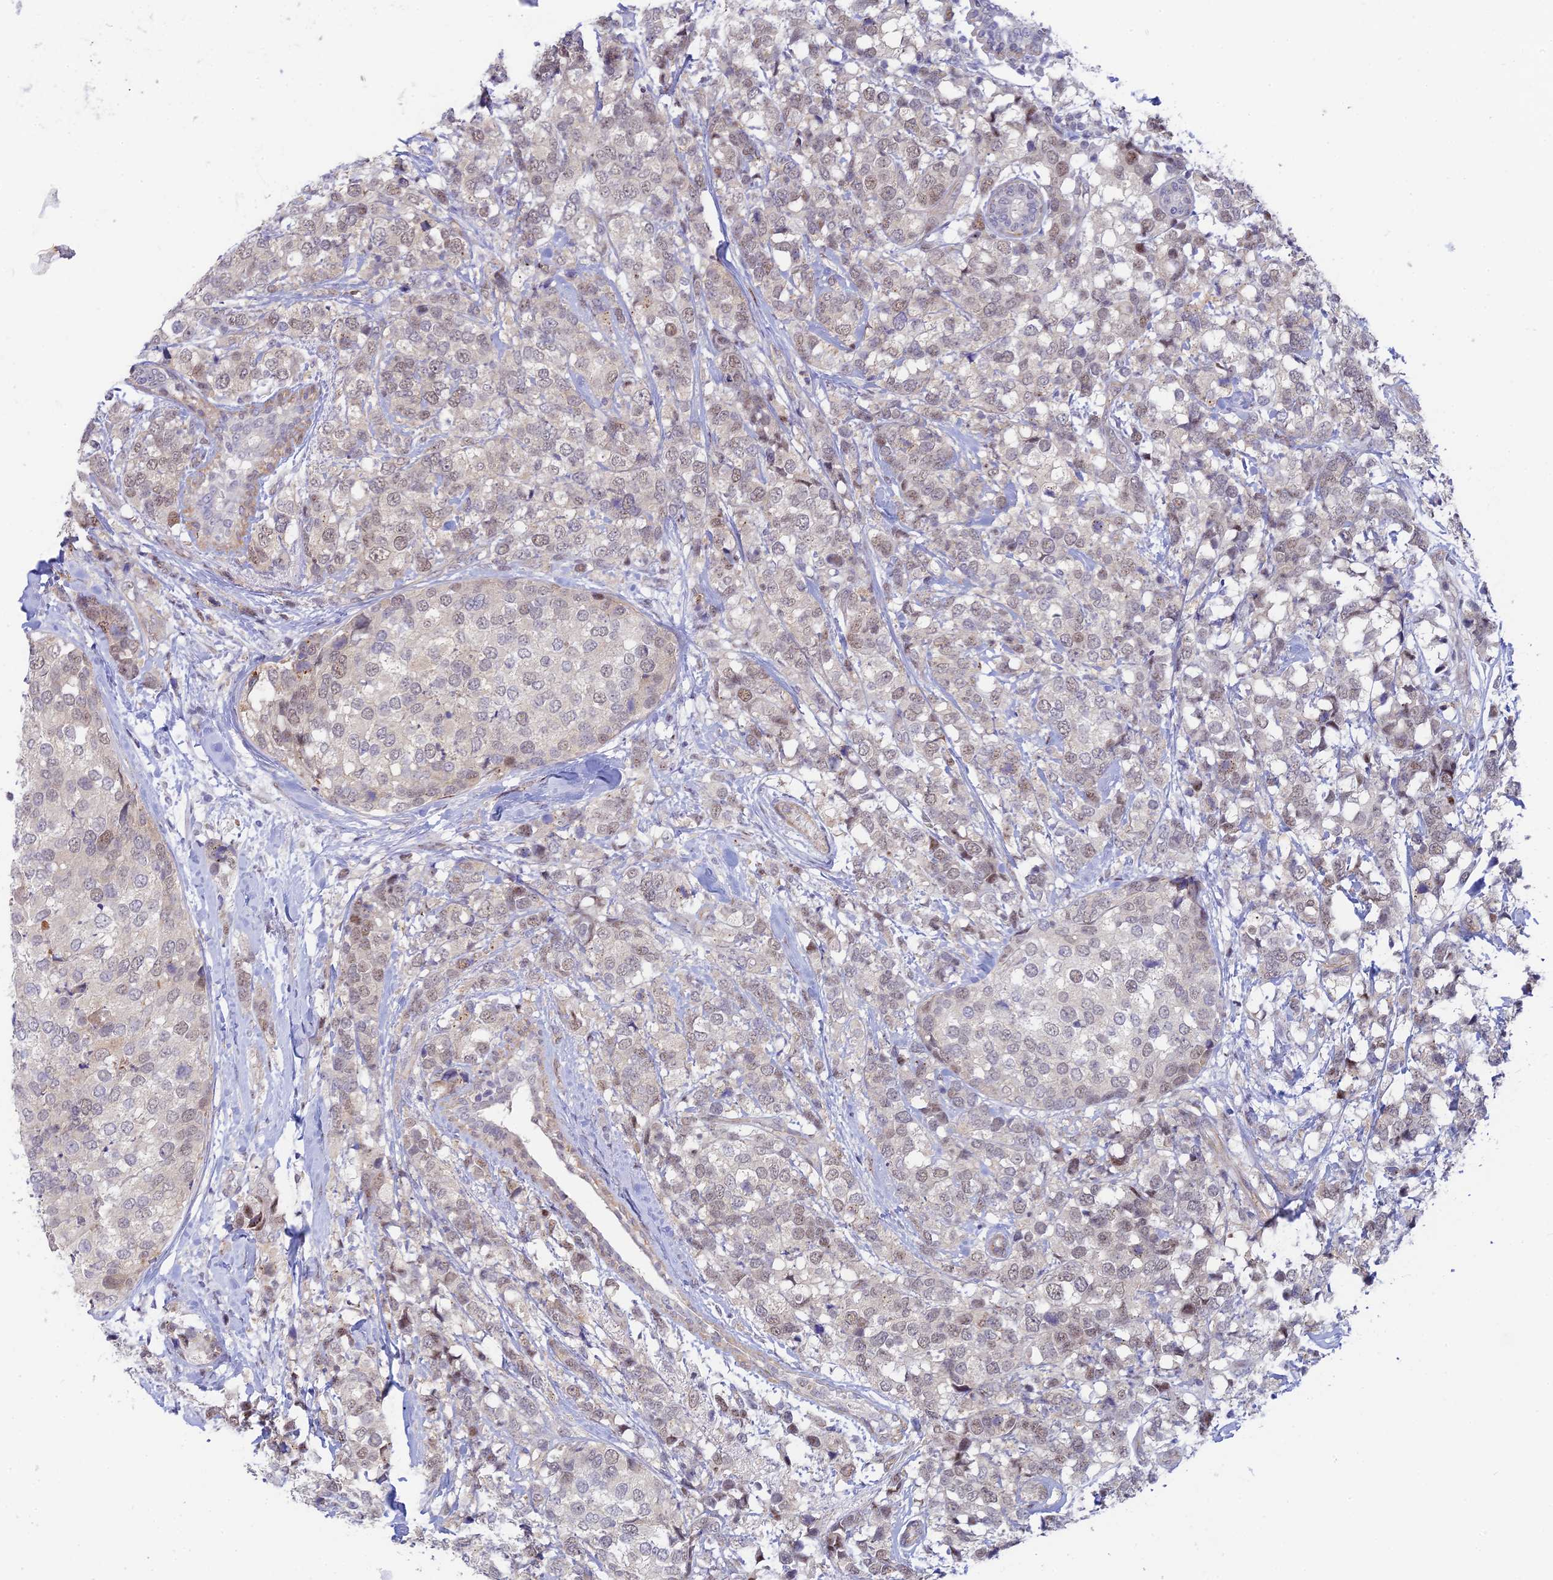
{"staining": {"intensity": "weak", "quantity": "25%-75%", "location": "nuclear"}, "tissue": "breast cancer", "cell_type": "Tumor cells", "image_type": "cancer", "snomed": [{"axis": "morphology", "description": "Lobular carcinoma"}, {"axis": "topography", "description": "Breast"}], "caption": "Breast lobular carcinoma tissue reveals weak nuclear positivity in about 25%-75% of tumor cells, visualized by immunohistochemistry.", "gene": "CFAP92", "patient": {"sex": "female", "age": 59}}